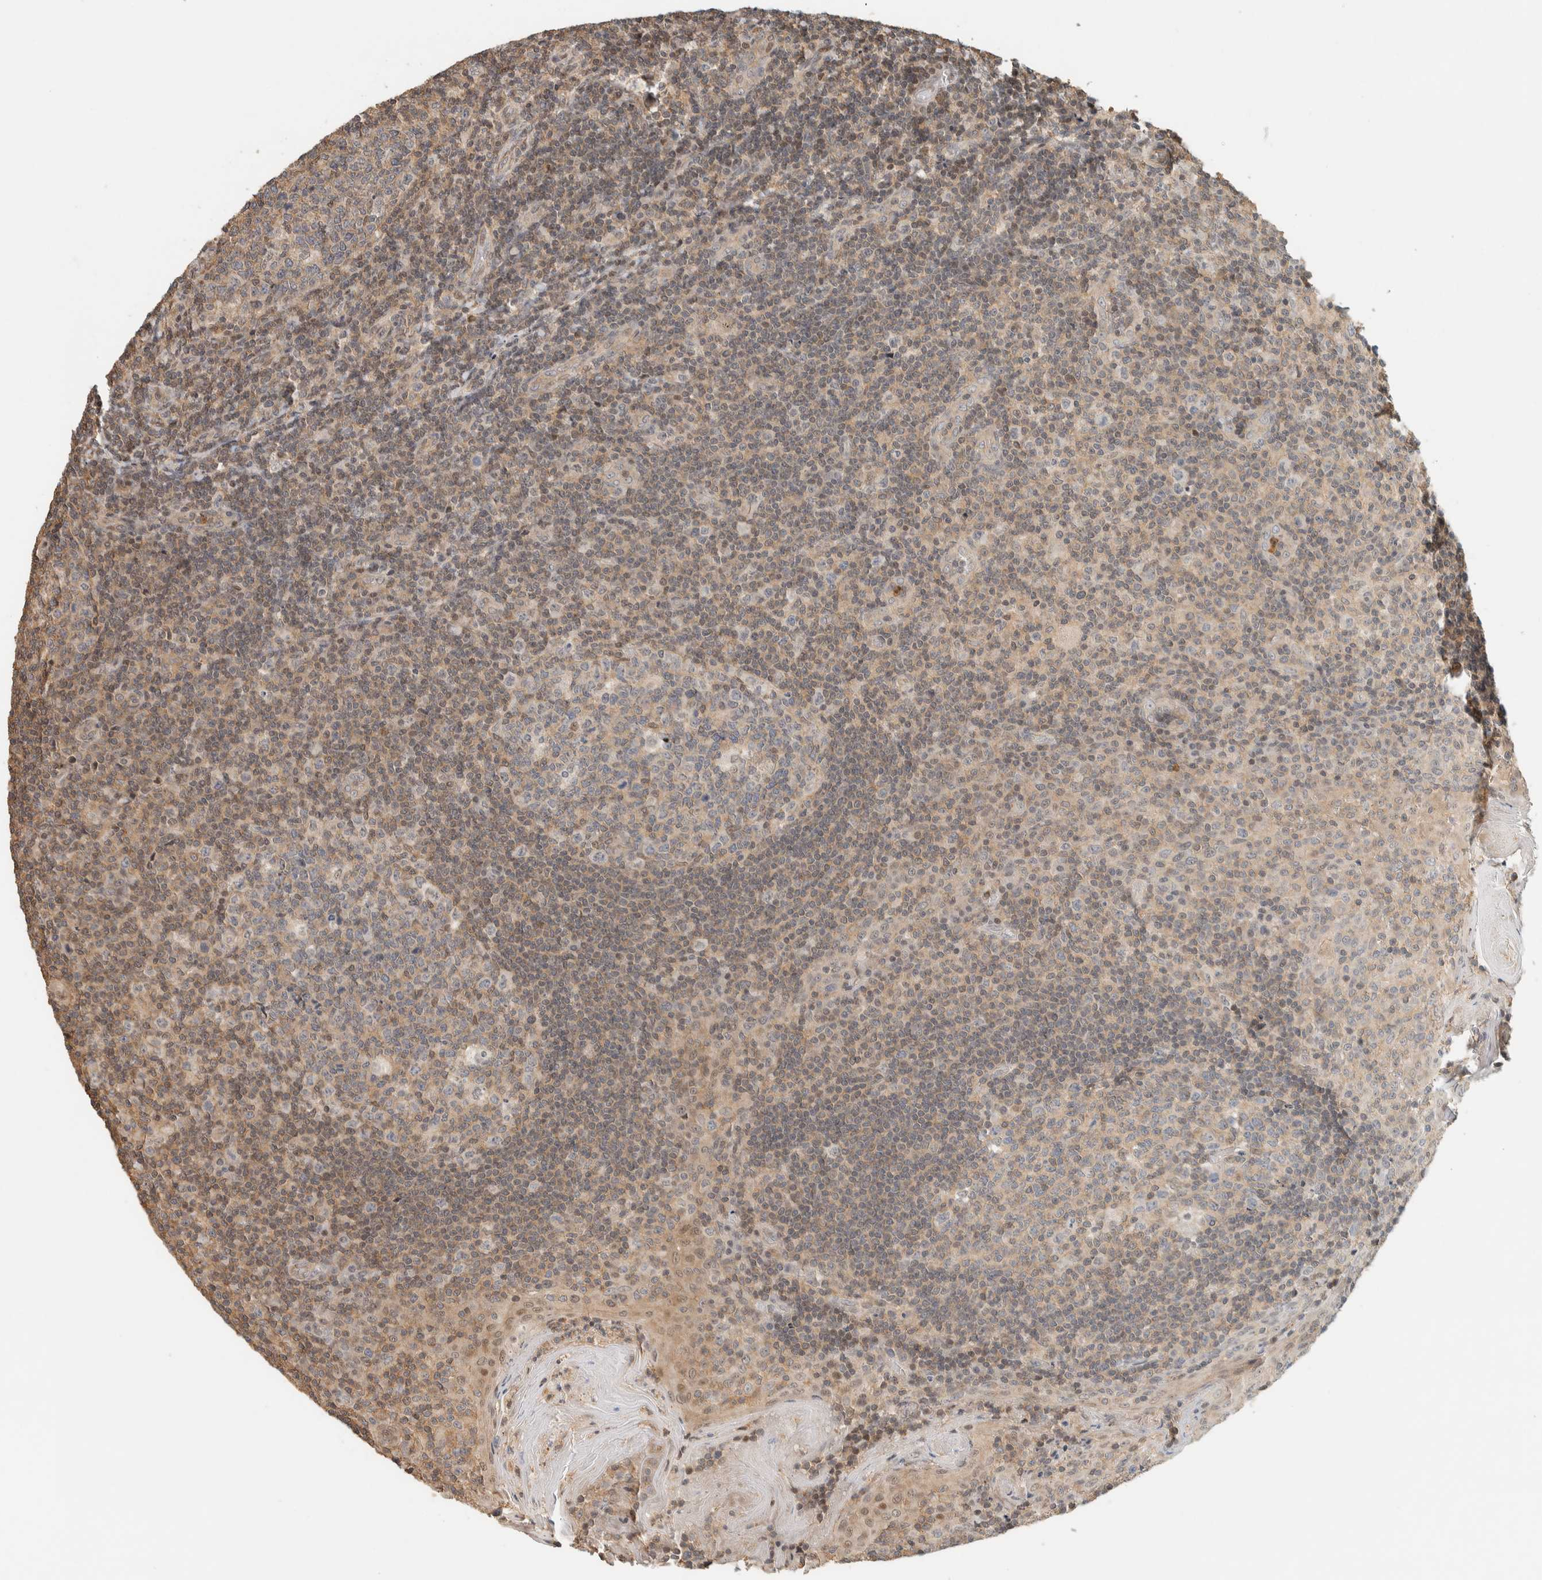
{"staining": {"intensity": "weak", "quantity": ">75%", "location": "cytoplasmic/membranous"}, "tissue": "tonsil", "cell_type": "Germinal center cells", "image_type": "normal", "snomed": [{"axis": "morphology", "description": "Normal tissue, NOS"}, {"axis": "topography", "description": "Tonsil"}], "caption": "A histopathology image of human tonsil stained for a protein exhibits weak cytoplasmic/membranous brown staining in germinal center cells. Nuclei are stained in blue.", "gene": "ARFGEF1", "patient": {"sex": "female", "age": 19}}